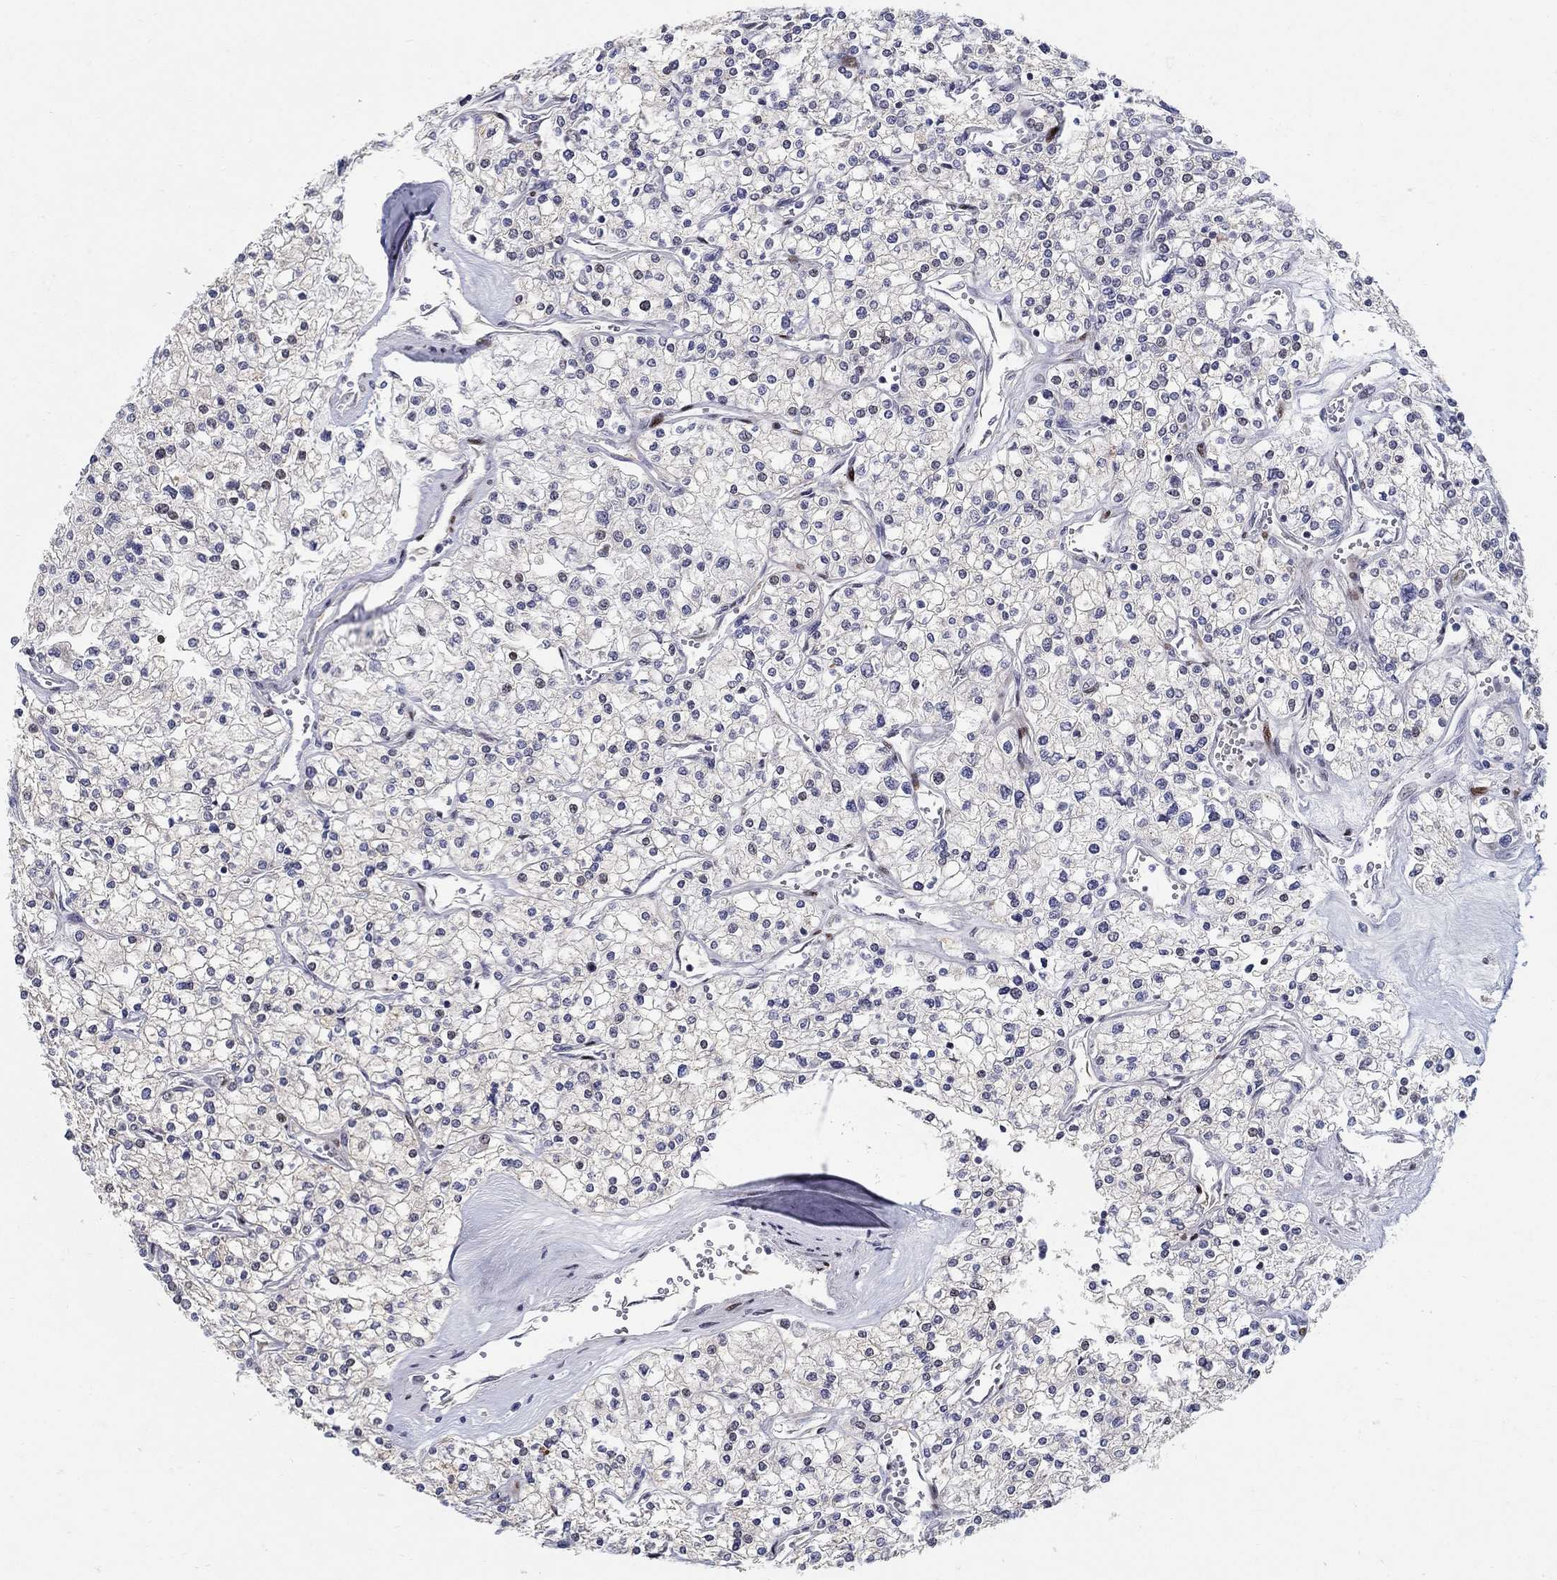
{"staining": {"intensity": "negative", "quantity": "none", "location": "none"}, "tissue": "renal cancer", "cell_type": "Tumor cells", "image_type": "cancer", "snomed": [{"axis": "morphology", "description": "Adenocarcinoma, NOS"}, {"axis": "topography", "description": "Kidney"}], "caption": "IHC image of neoplastic tissue: human renal cancer stained with DAB shows no significant protein expression in tumor cells.", "gene": "RAPGEF5", "patient": {"sex": "male", "age": 80}}